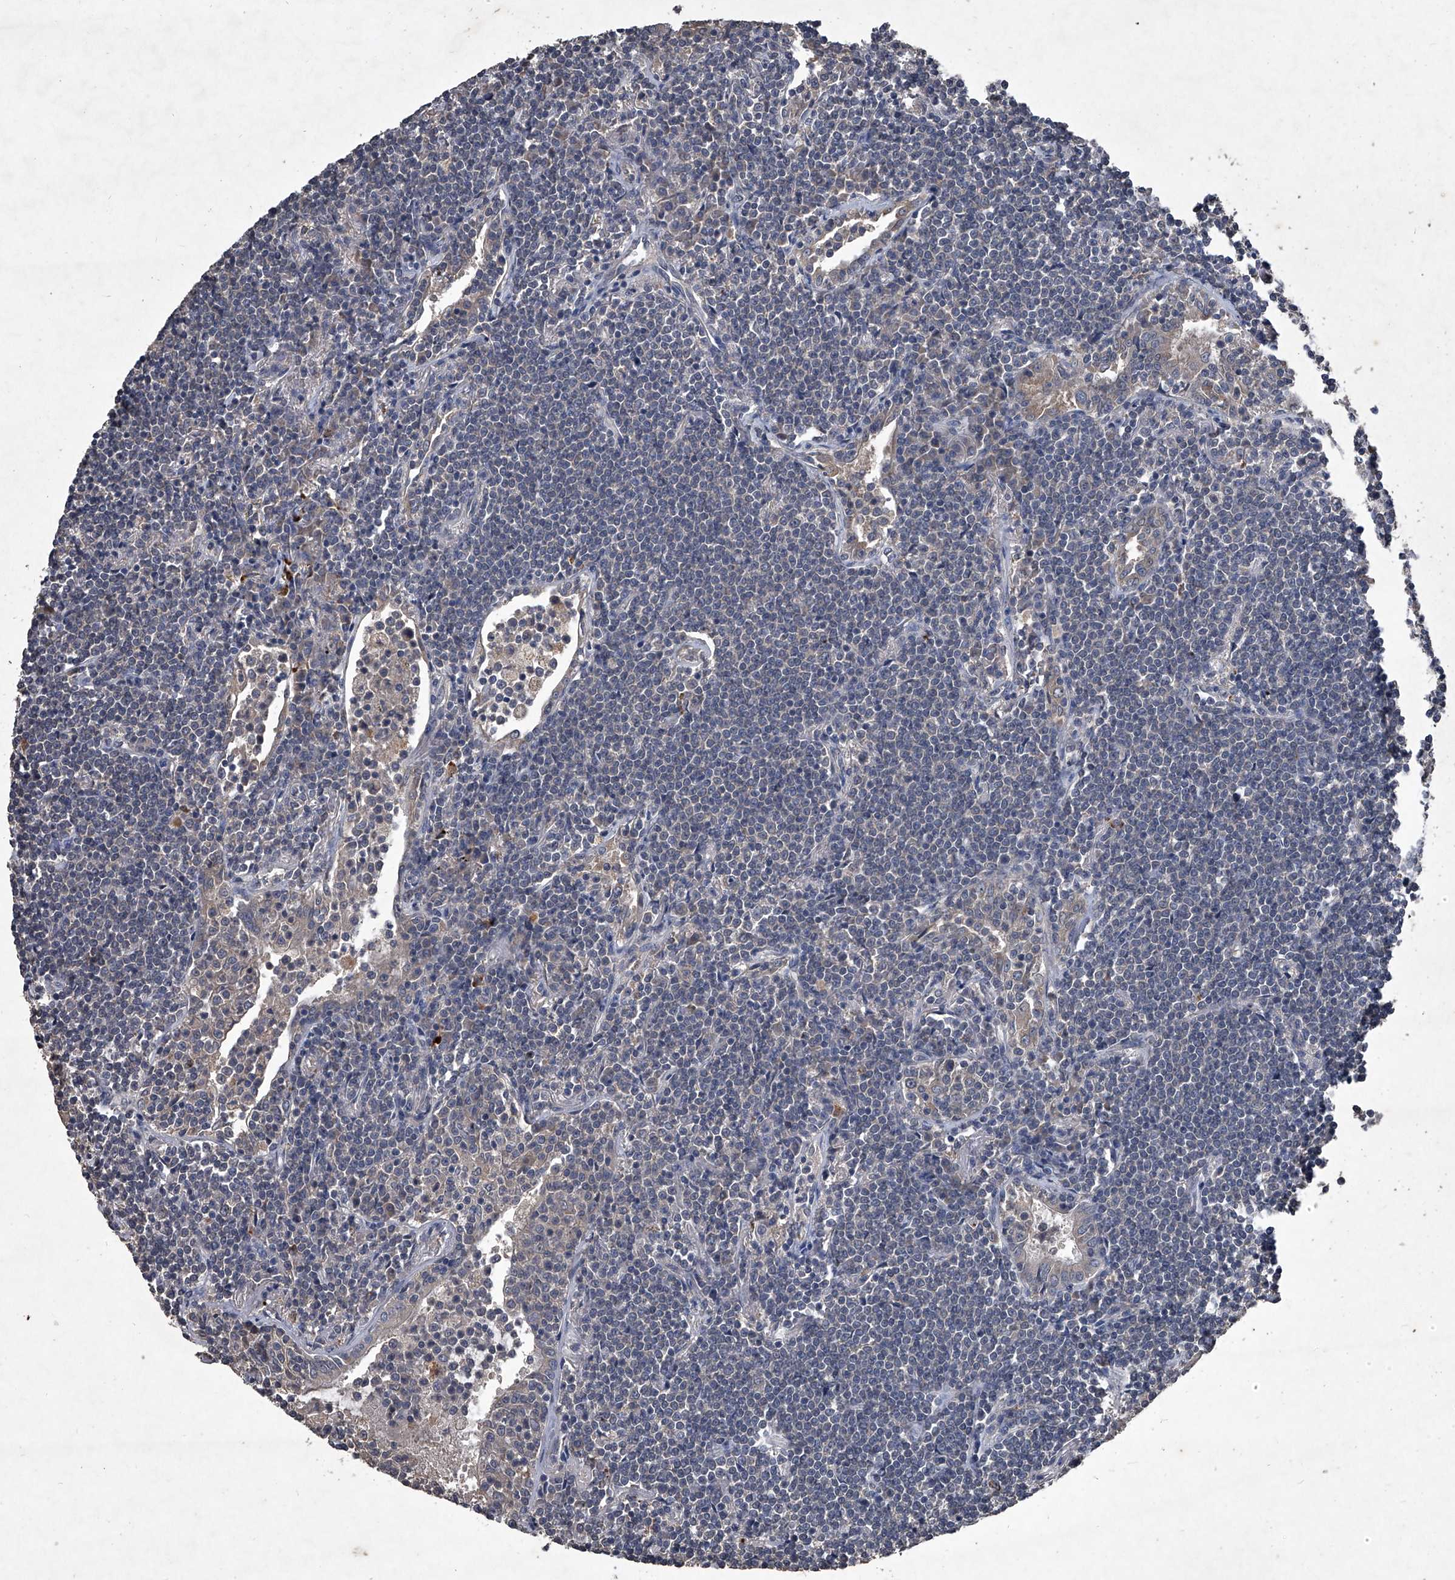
{"staining": {"intensity": "negative", "quantity": "none", "location": "none"}, "tissue": "lymphoma", "cell_type": "Tumor cells", "image_type": "cancer", "snomed": [{"axis": "morphology", "description": "Malignant lymphoma, non-Hodgkin's type, Low grade"}, {"axis": "topography", "description": "Lung"}], "caption": "Tumor cells are negative for protein expression in human lymphoma.", "gene": "MAPKAP1", "patient": {"sex": "female", "age": 71}}